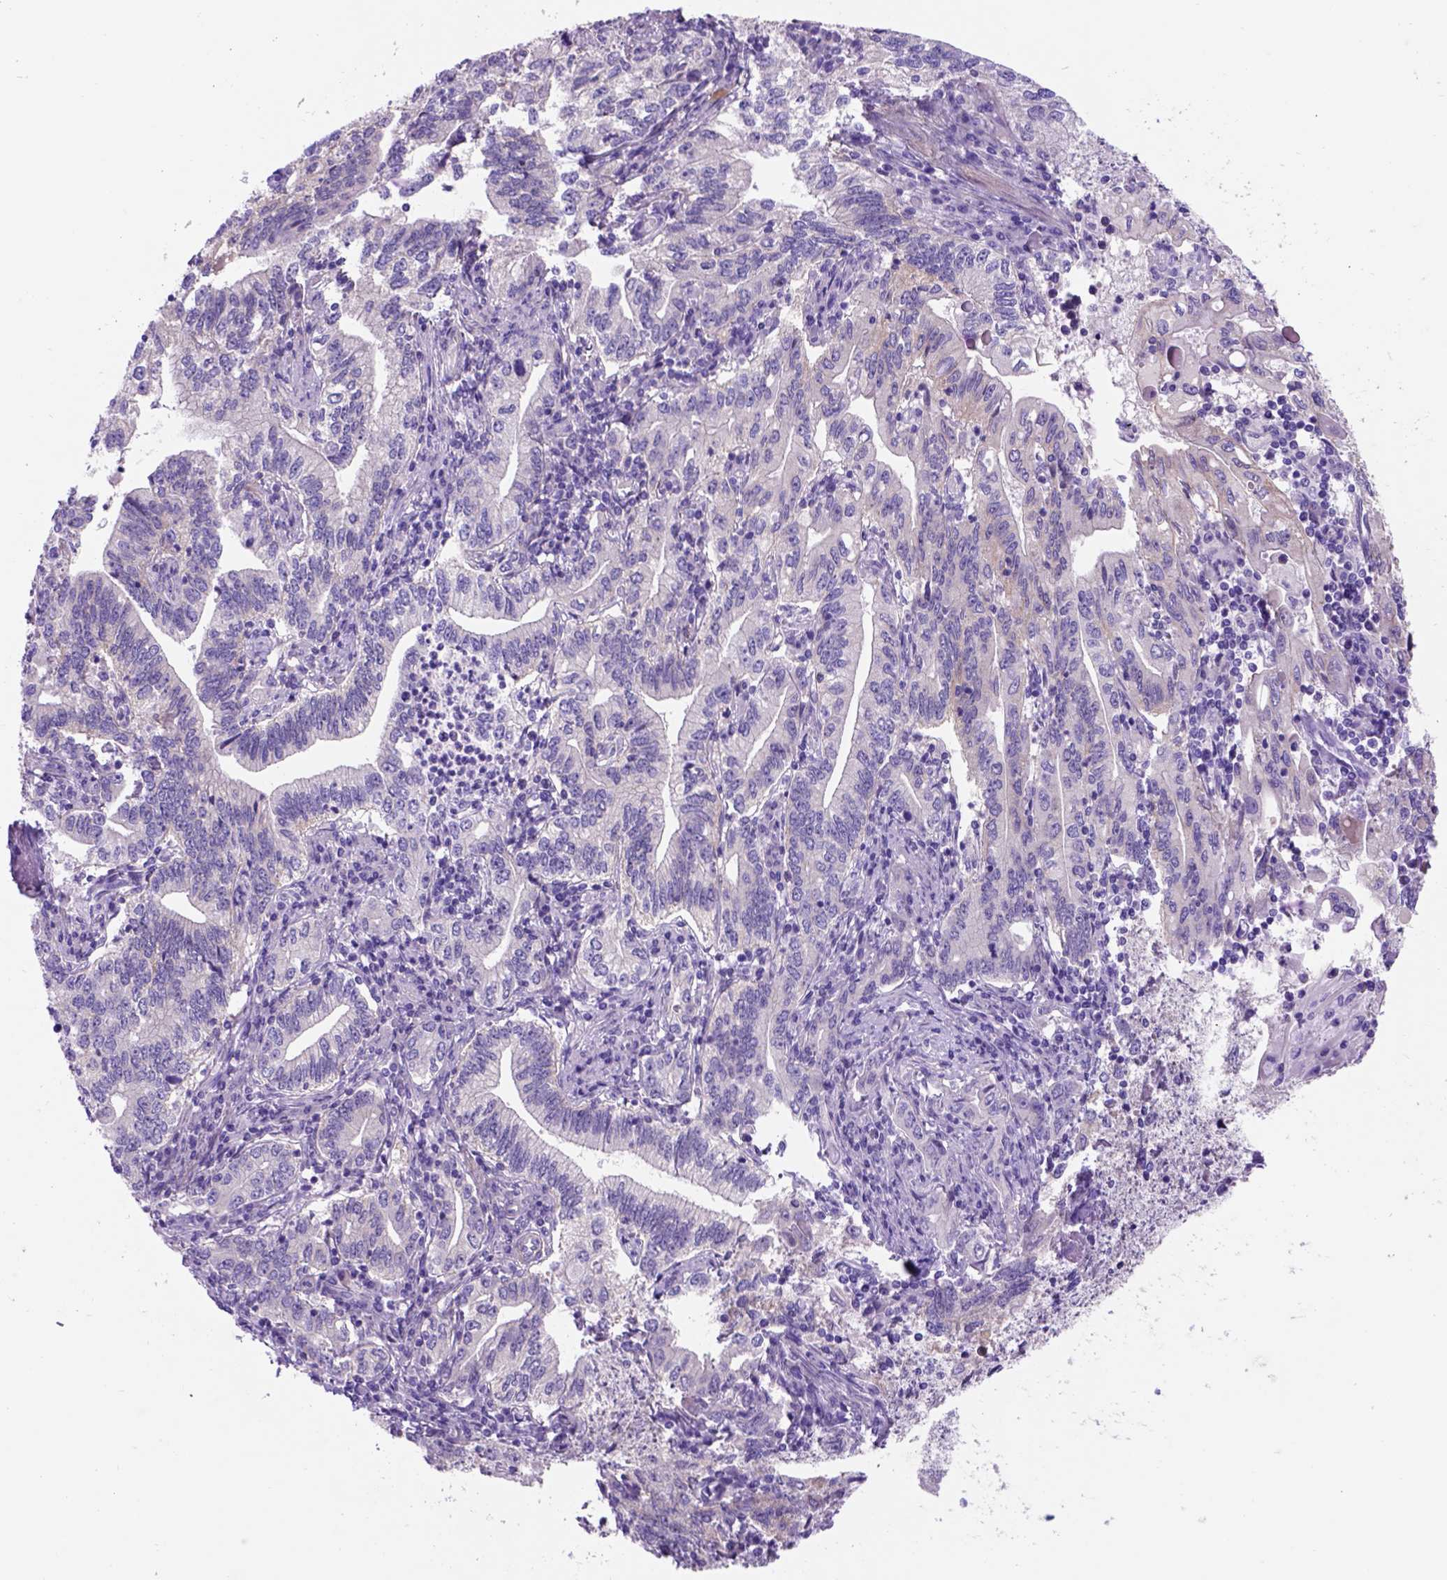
{"staining": {"intensity": "negative", "quantity": "none", "location": "none"}, "tissue": "stomach cancer", "cell_type": "Tumor cells", "image_type": "cancer", "snomed": [{"axis": "morphology", "description": "Adenocarcinoma, NOS"}, {"axis": "topography", "description": "Stomach, lower"}], "caption": "Tumor cells show no significant positivity in stomach adenocarcinoma. (Stains: DAB immunohistochemistry with hematoxylin counter stain, Microscopy: brightfield microscopy at high magnification).", "gene": "EGFR", "patient": {"sex": "female", "age": 72}}